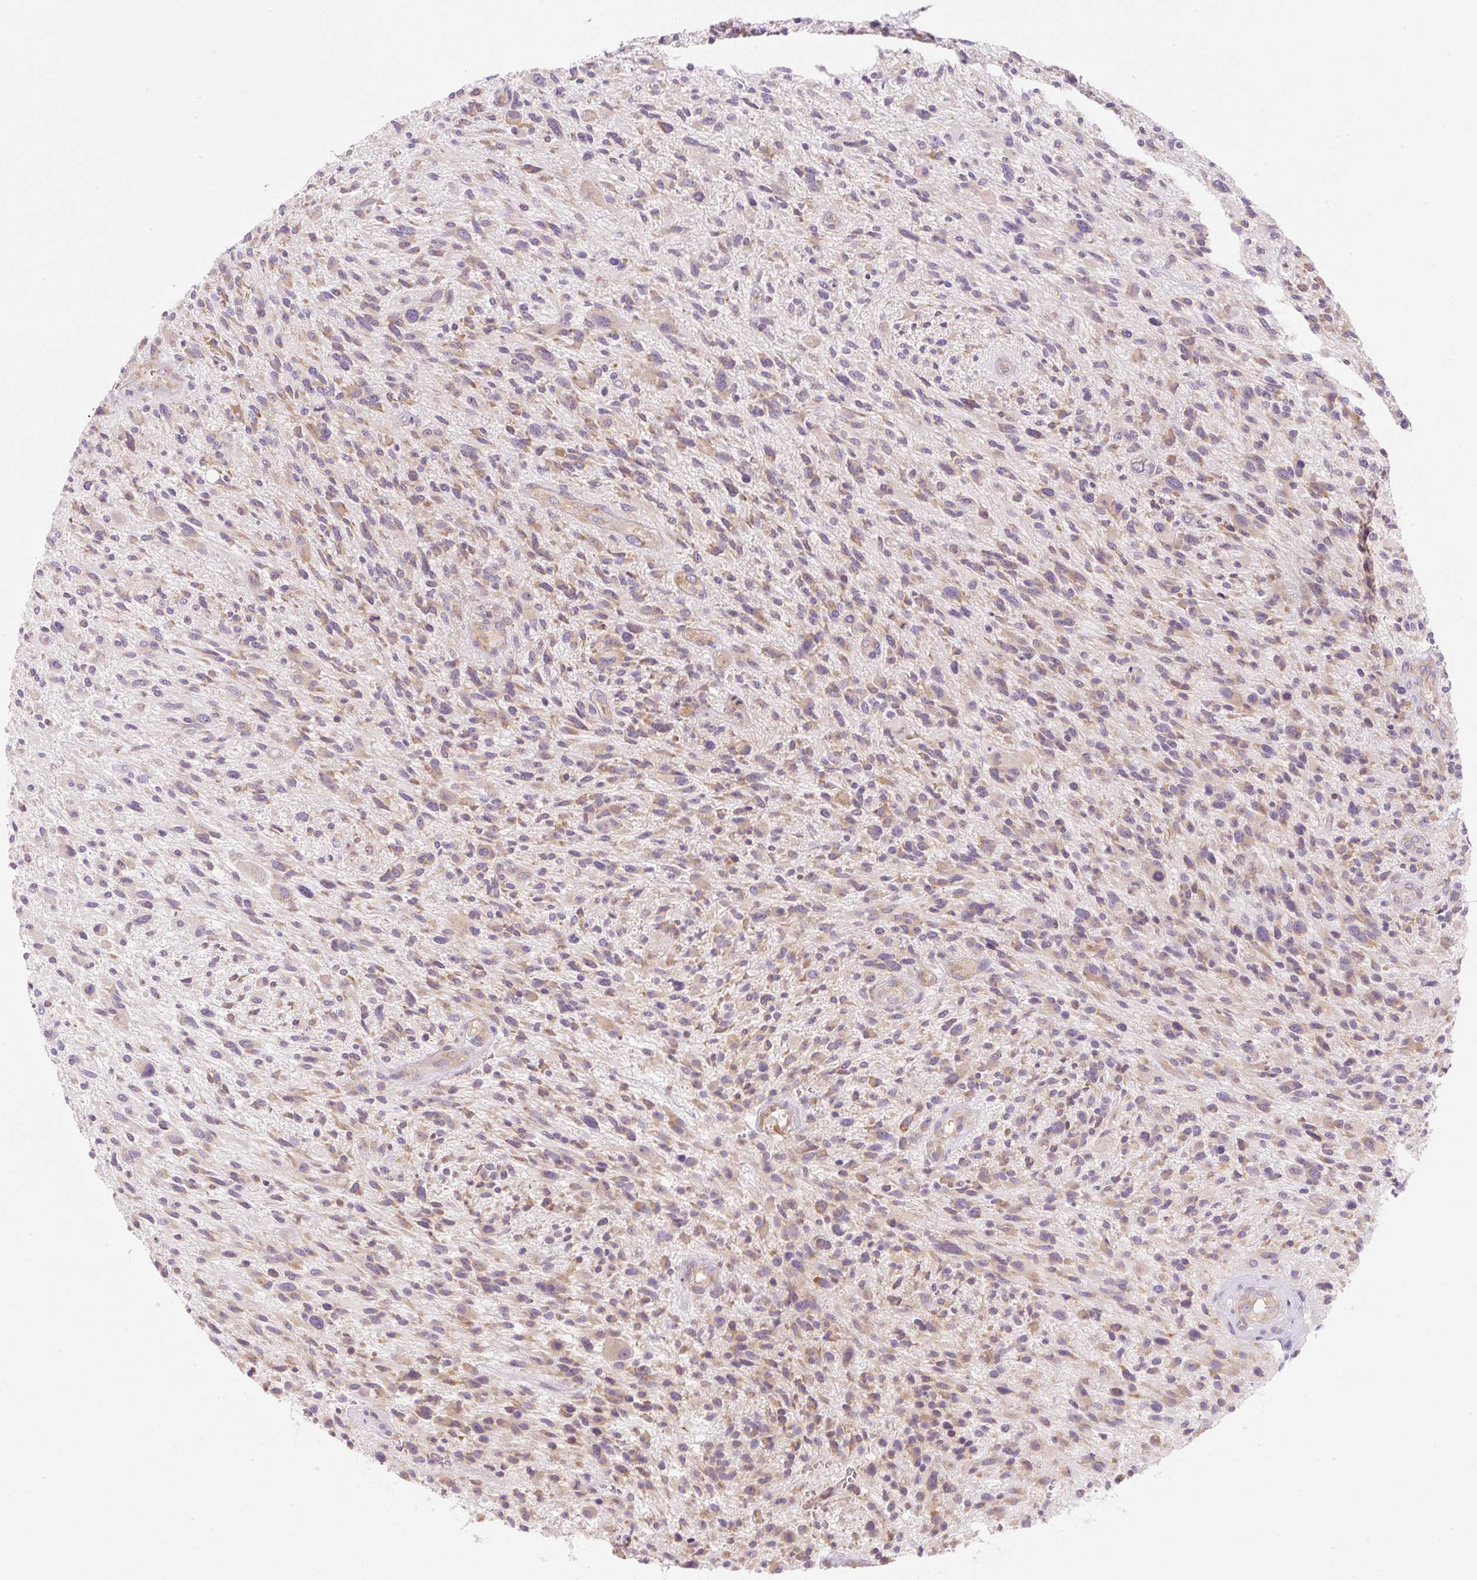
{"staining": {"intensity": "weak", "quantity": "25%-75%", "location": "cytoplasmic/membranous"}, "tissue": "glioma", "cell_type": "Tumor cells", "image_type": "cancer", "snomed": [{"axis": "morphology", "description": "Glioma, malignant, High grade"}, {"axis": "topography", "description": "Brain"}], "caption": "The image exhibits staining of malignant glioma (high-grade), revealing weak cytoplasmic/membranous protein positivity (brown color) within tumor cells.", "gene": "RPL18A", "patient": {"sex": "male", "age": 47}}